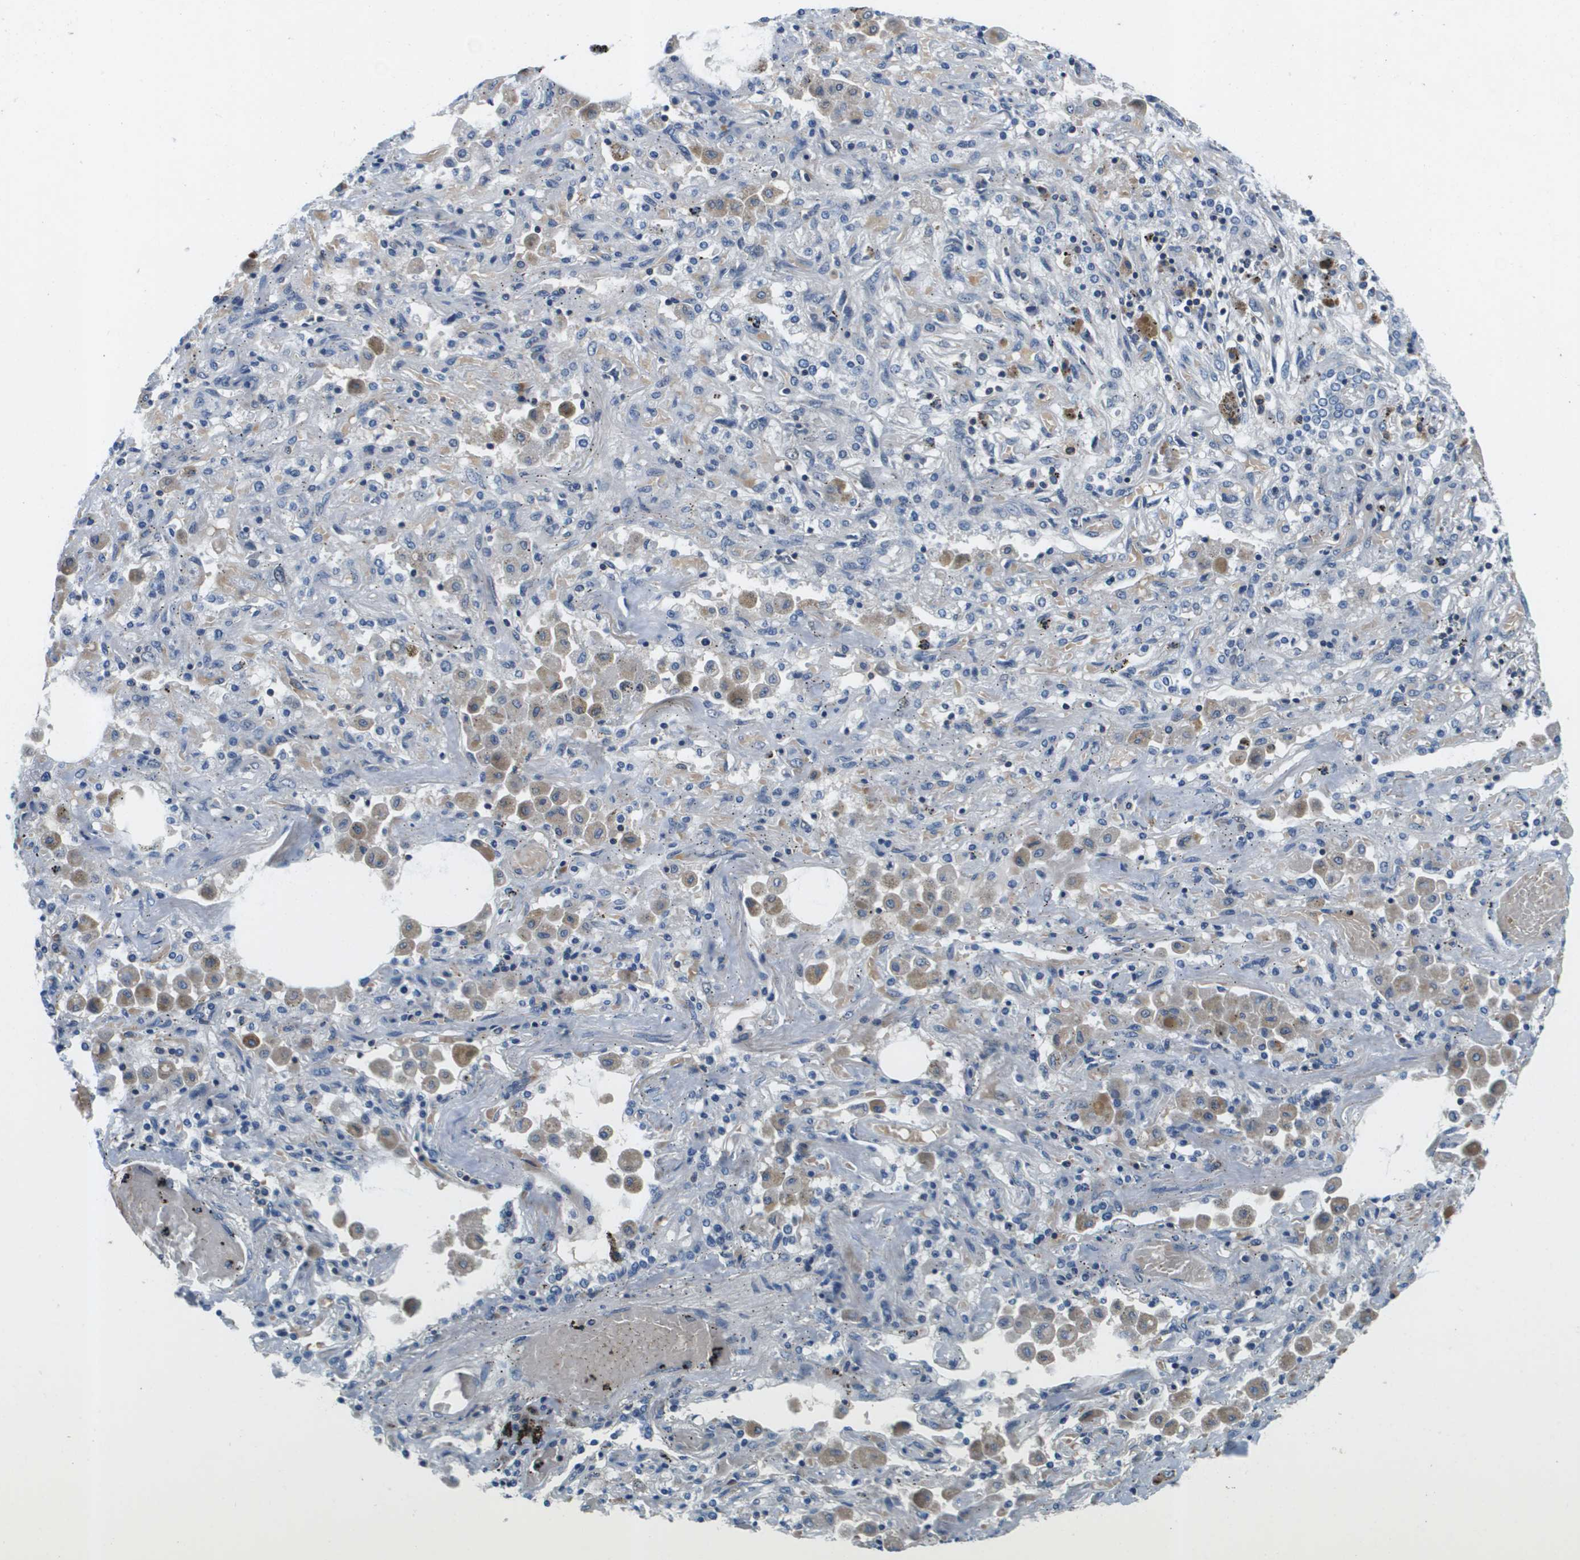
{"staining": {"intensity": "negative", "quantity": "none", "location": "none"}, "tissue": "lung cancer", "cell_type": "Tumor cells", "image_type": "cancer", "snomed": [{"axis": "morphology", "description": "Squamous cell carcinoma, NOS"}, {"axis": "topography", "description": "Lung"}], "caption": "Immunohistochemistry (IHC) of human lung cancer (squamous cell carcinoma) exhibits no positivity in tumor cells.", "gene": "KCNQ5", "patient": {"sex": "female", "age": 47}}